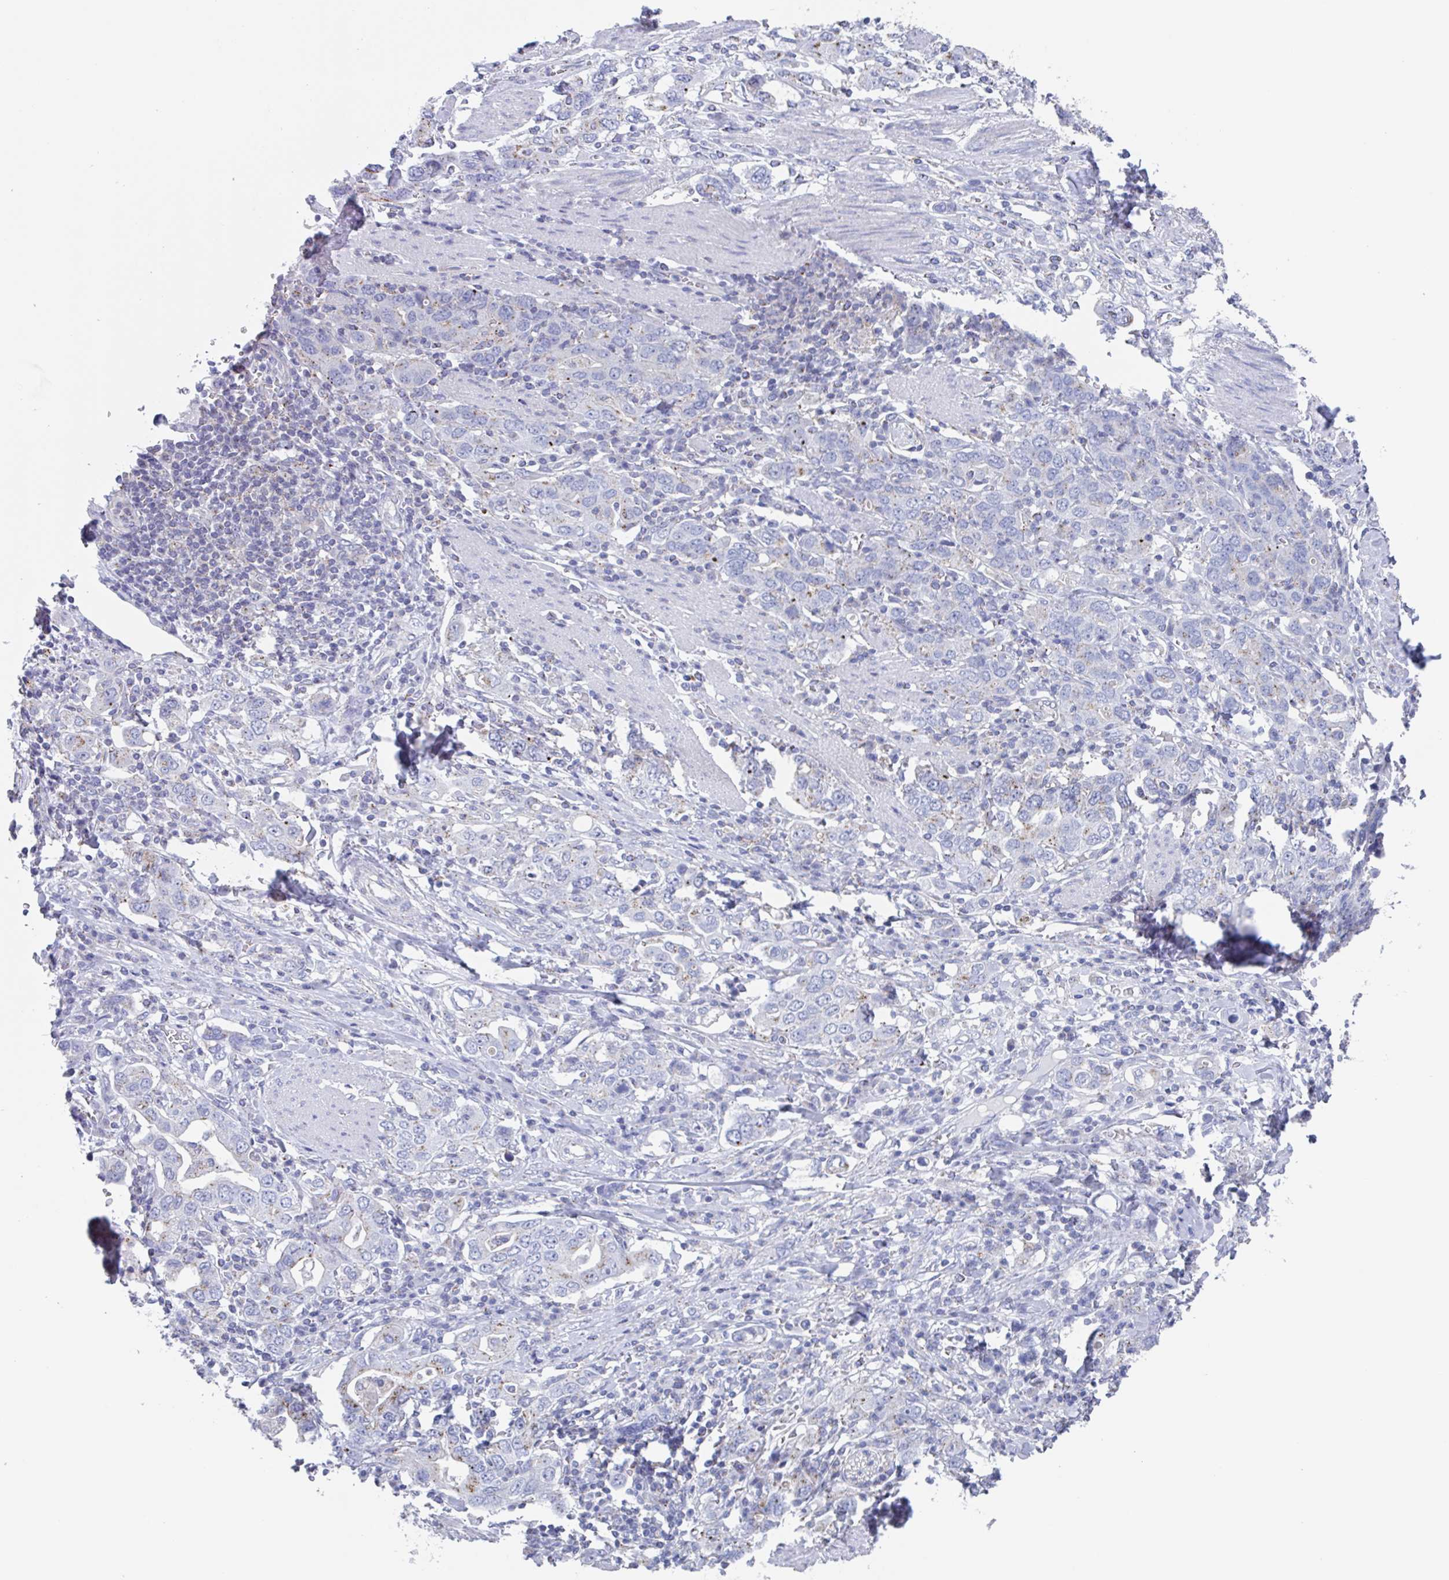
{"staining": {"intensity": "negative", "quantity": "none", "location": "none"}, "tissue": "stomach cancer", "cell_type": "Tumor cells", "image_type": "cancer", "snomed": [{"axis": "morphology", "description": "Adenocarcinoma, NOS"}, {"axis": "topography", "description": "Stomach, upper"}, {"axis": "topography", "description": "Stomach"}], "caption": "Human stomach adenocarcinoma stained for a protein using immunohistochemistry (IHC) shows no positivity in tumor cells.", "gene": "CHMP5", "patient": {"sex": "male", "age": 62}}